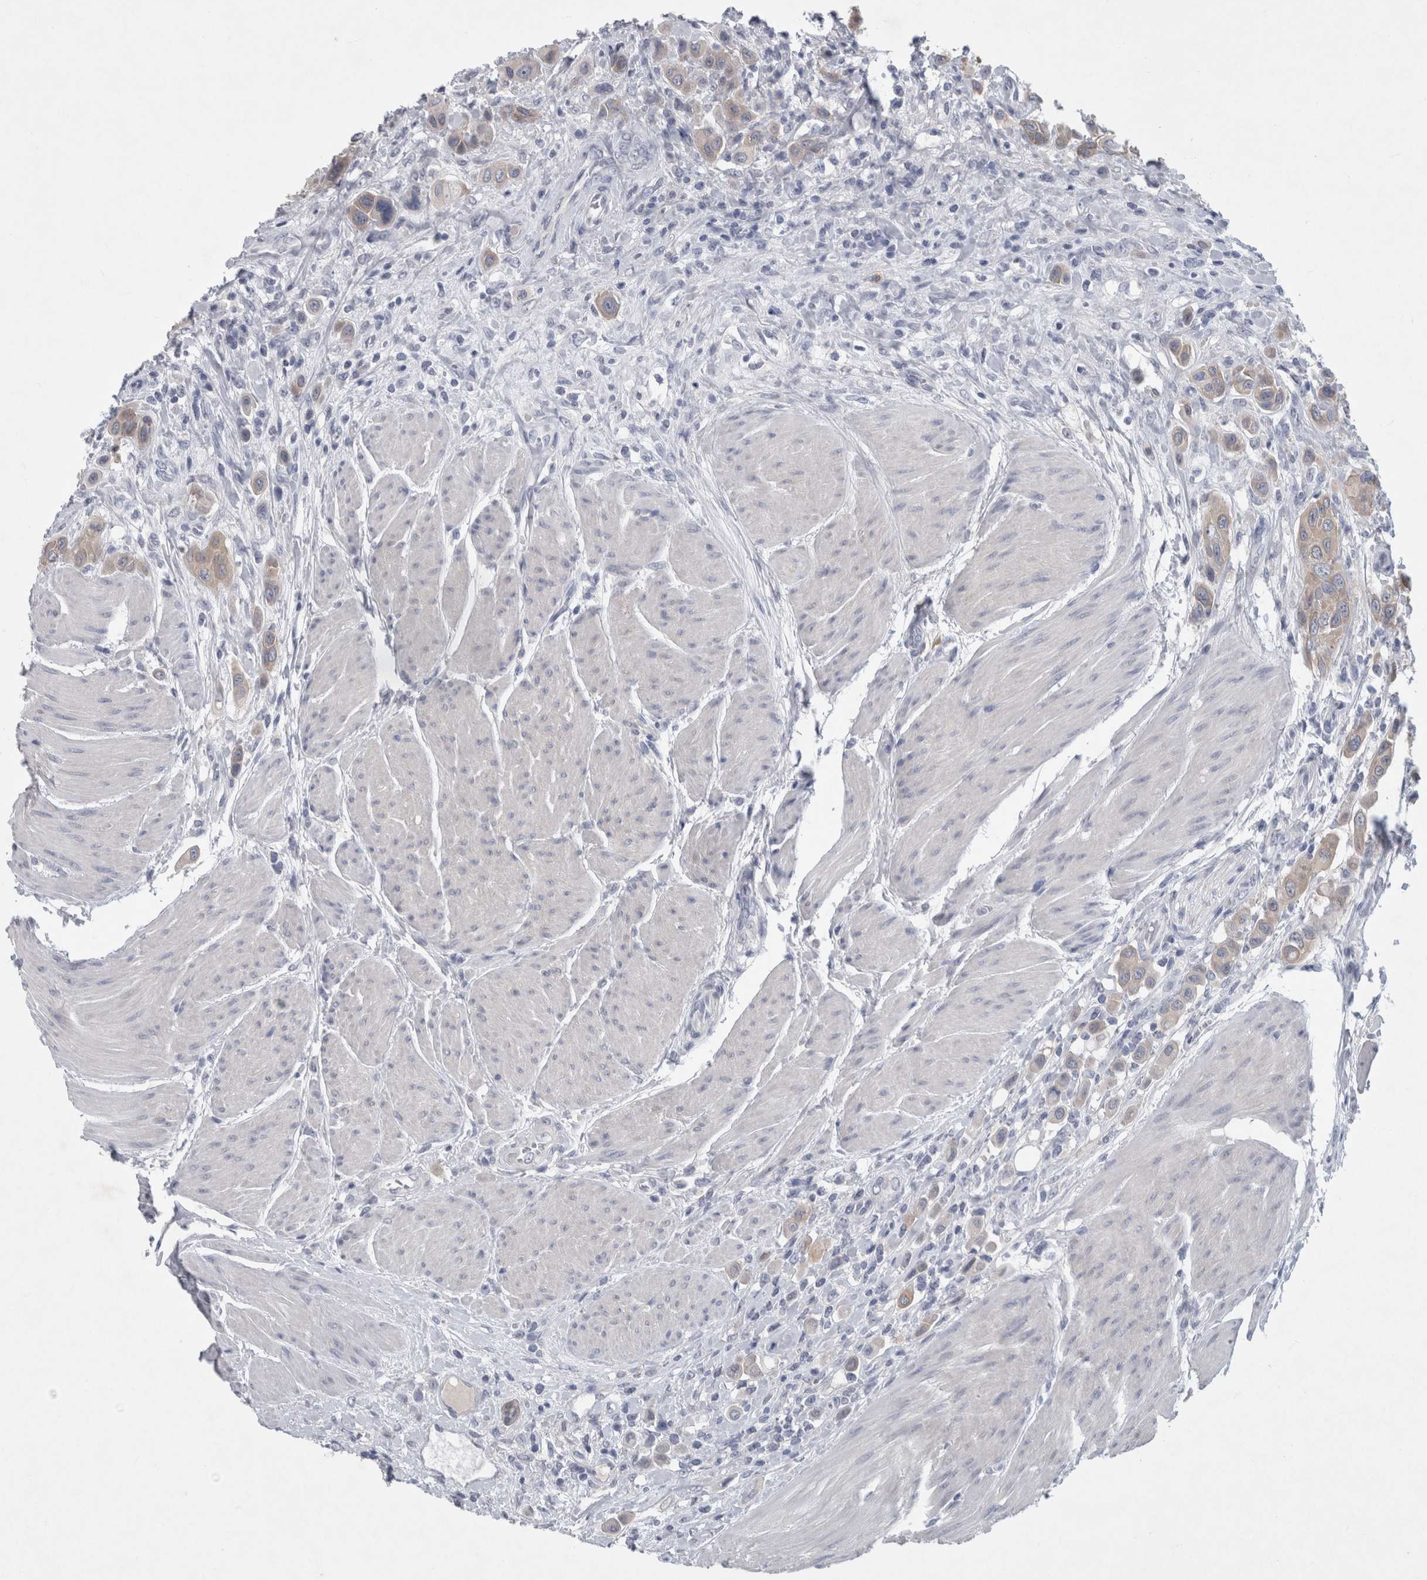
{"staining": {"intensity": "weak", "quantity": "<25%", "location": "cytoplasmic/membranous"}, "tissue": "urothelial cancer", "cell_type": "Tumor cells", "image_type": "cancer", "snomed": [{"axis": "morphology", "description": "Urothelial carcinoma, High grade"}, {"axis": "topography", "description": "Urinary bladder"}], "caption": "A micrograph of urothelial cancer stained for a protein displays no brown staining in tumor cells.", "gene": "FAM83H", "patient": {"sex": "male", "age": 50}}